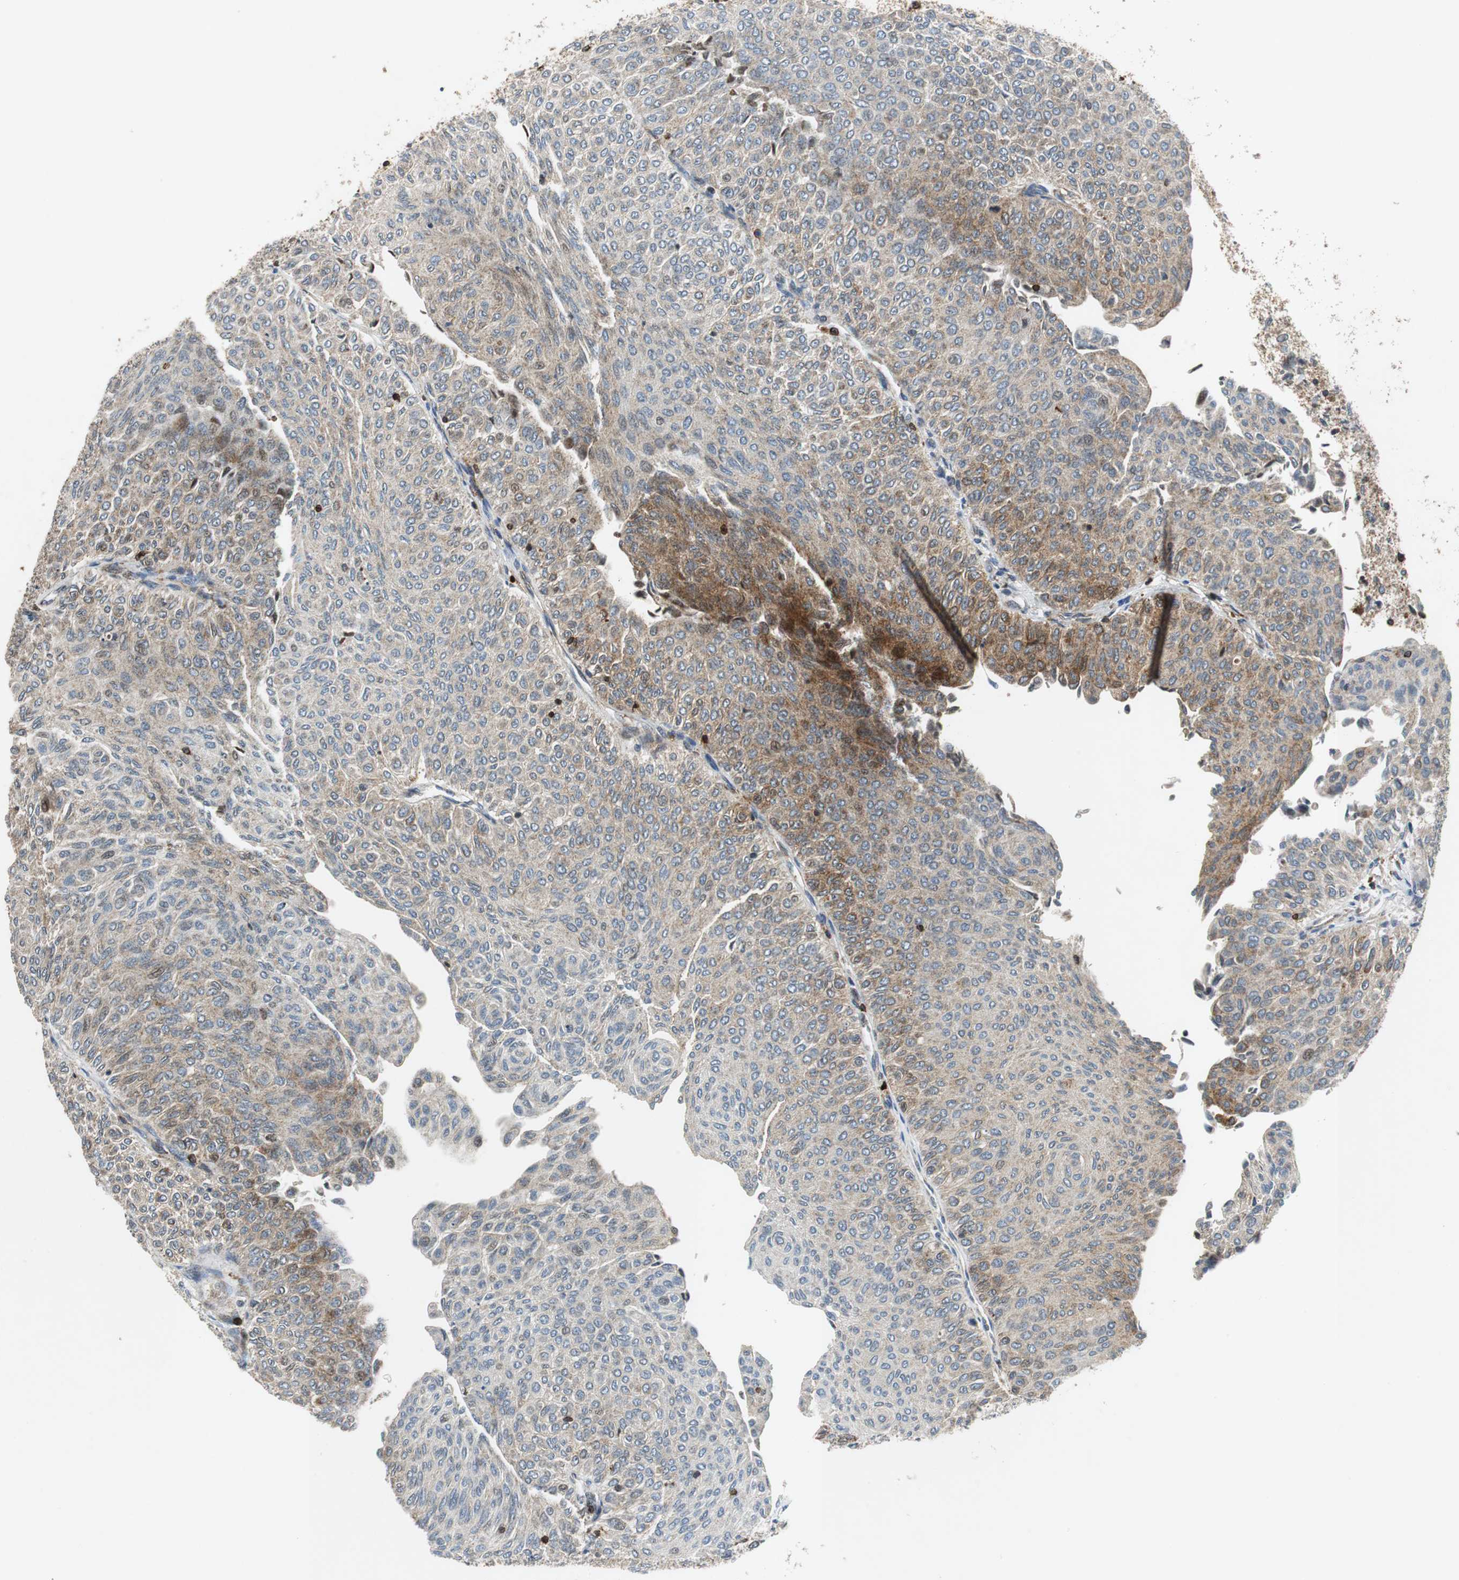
{"staining": {"intensity": "strong", "quantity": ">75%", "location": "cytoplasmic/membranous"}, "tissue": "urothelial cancer", "cell_type": "Tumor cells", "image_type": "cancer", "snomed": [{"axis": "morphology", "description": "Urothelial carcinoma, Low grade"}, {"axis": "topography", "description": "Urinary bladder"}], "caption": "Urothelial cancer tissue displays strong cytoplasmic/membranous positivity in approximately >75% of tumor cells", "gene": "TUBA4A", "patient": {"sex": "male", "age": 78}}